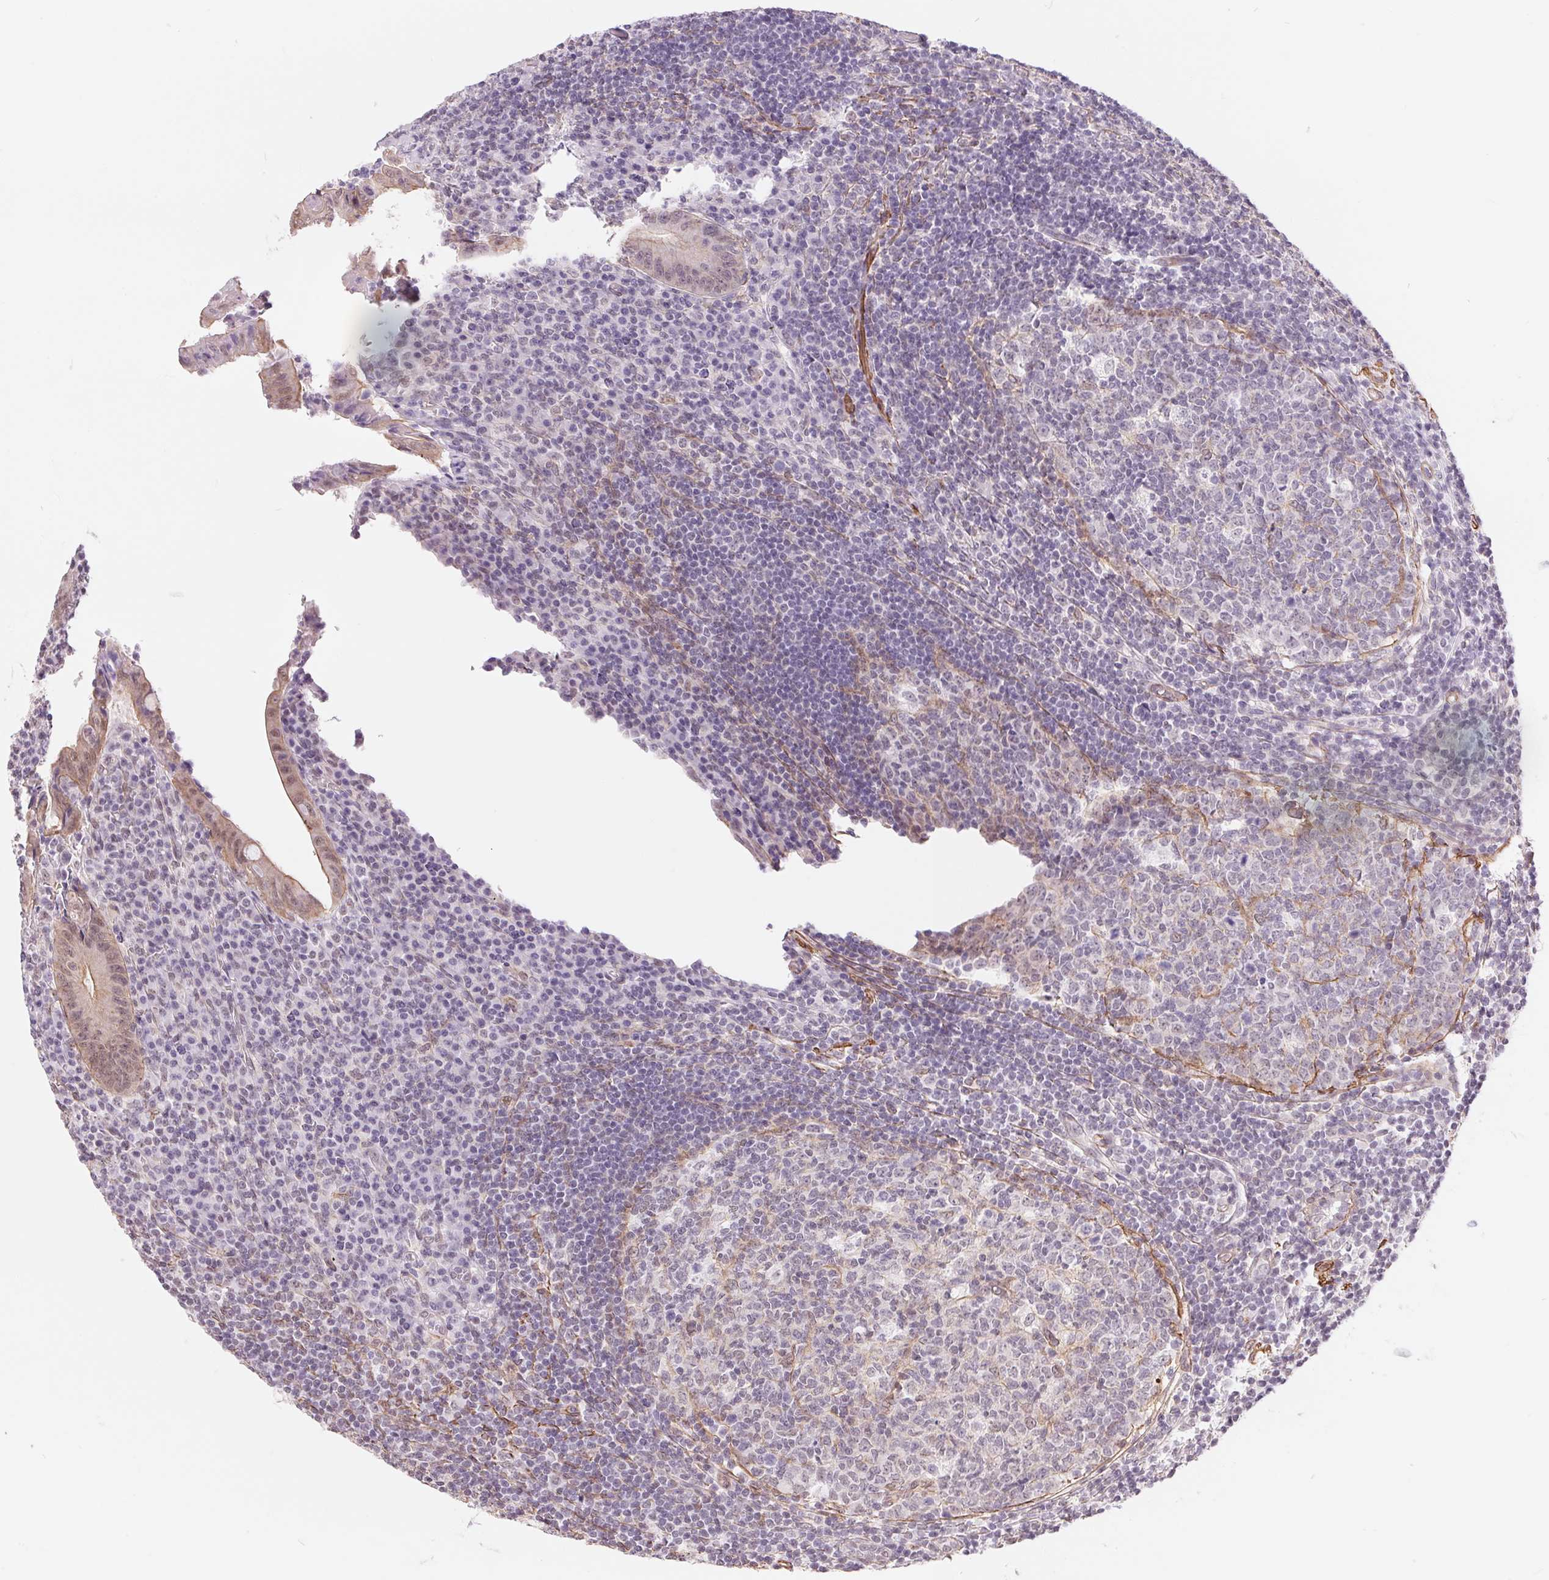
{"staining": {"intensity": "weak", "quantity": "<25%", "location": "cytoplasmic/membranous"}, "tissue": "appendix", "cell_type": "Glandular cells", "image_type": "normal", "snomed": [{"axis": "morphology", "description": "Normal tissue, NOS"}, {"axis": "topography", "description": "Appendix"}], "caption": "IHC photomicrograph of normal human appendix stained for a protein (brown), which displays no staining in glandular cells. Brightfield microscopy of IHC stained with DAB (brown) and hematoxylin (blue), captured at high magnification.", "gene": "BCAT1", "patient": {"sex": "male", "age": 18}}